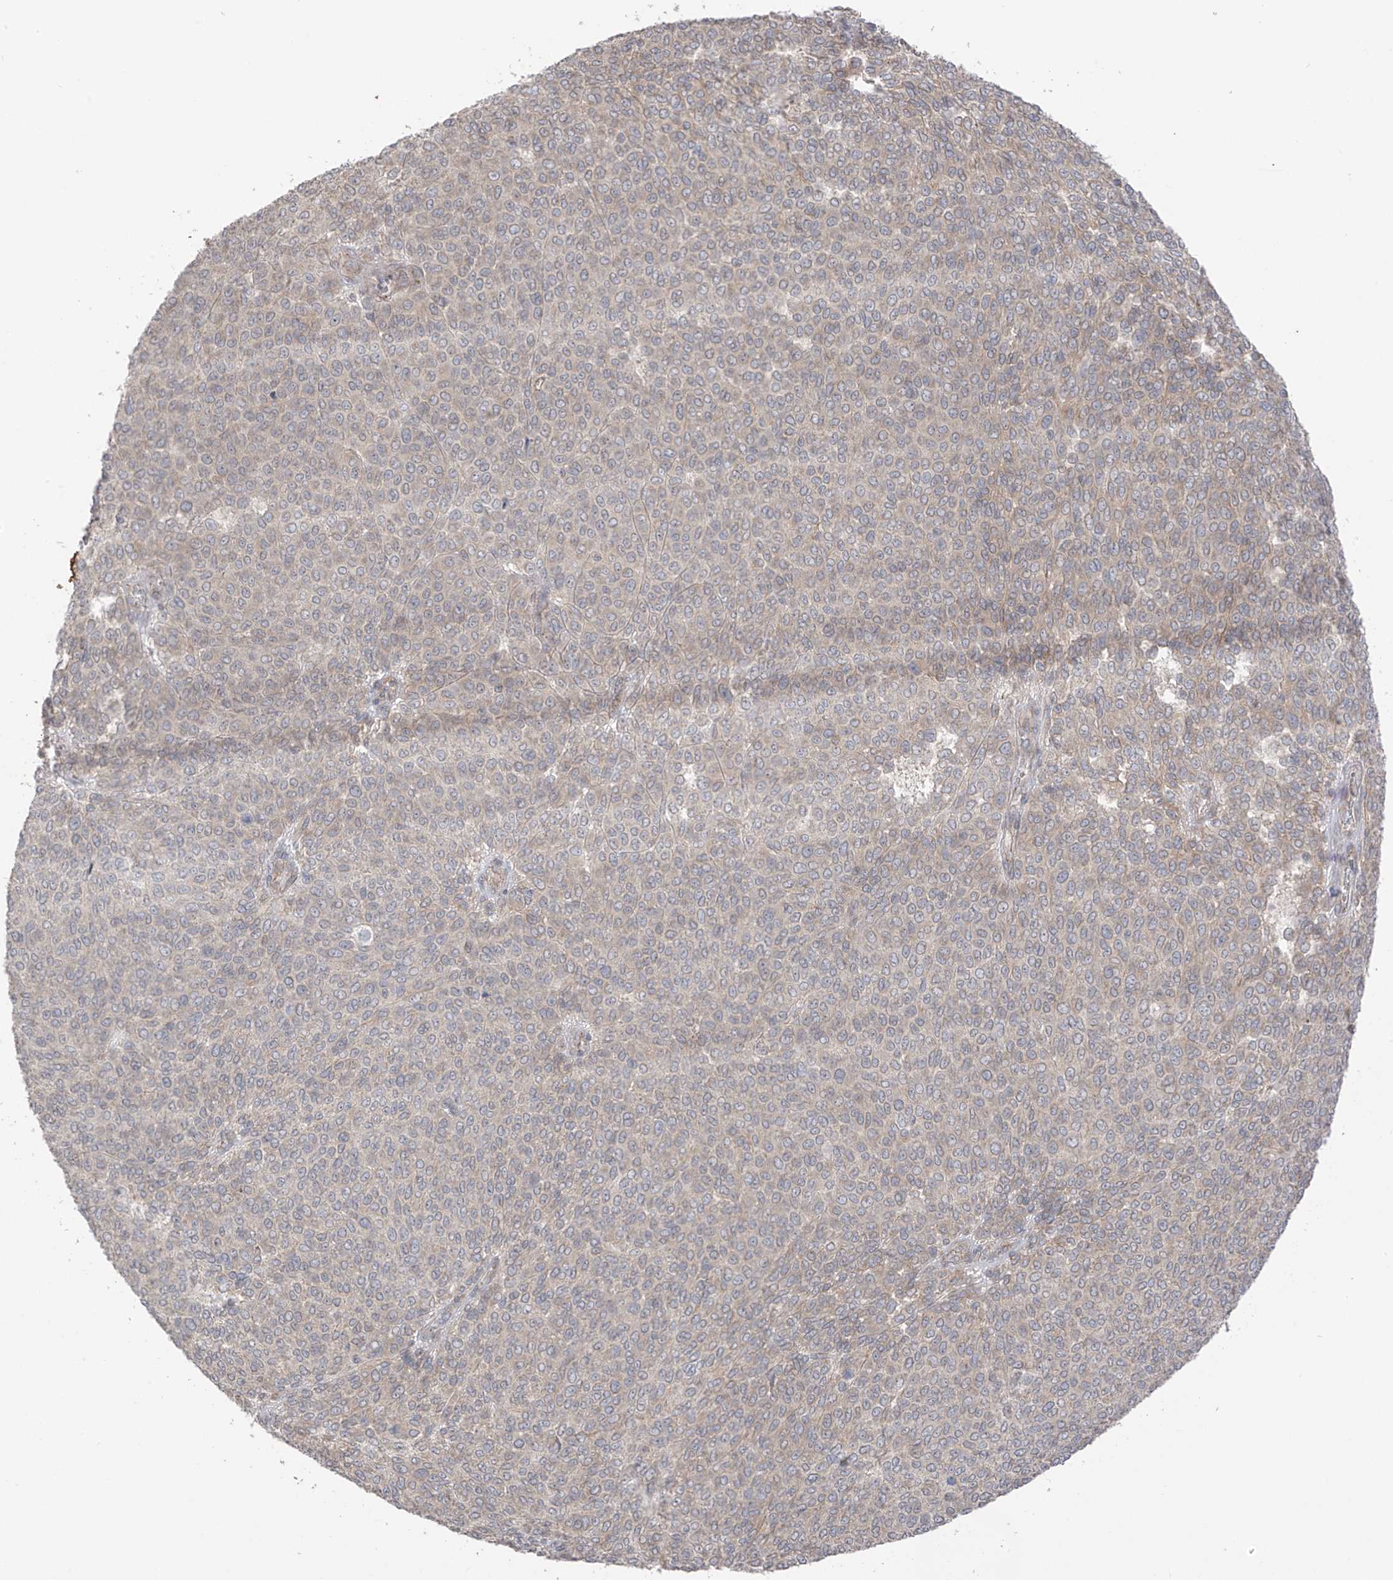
{"staining": {"intensity": "moderate", "quantity": "25%-75%", "location": "cytoplasmic/membranous"}, "tissue": "melanoma", "cell_type": "Tumor cells", "image_type": "cancer", "snomed": [{"axis": "morphology", "description": "Malignant melanoma, NOS"}, {"axis": "topography", "description": "Skin"}], "caption": "A photomicrograph showing moderate cytoplasmic/membranous staining in approximately 25%-75% of tumor cells in malignant melanoma, as visualized by brown immunohistochemical staining.", "gene": "NALCN", "patient": {"sex": "male", "age": 49}}